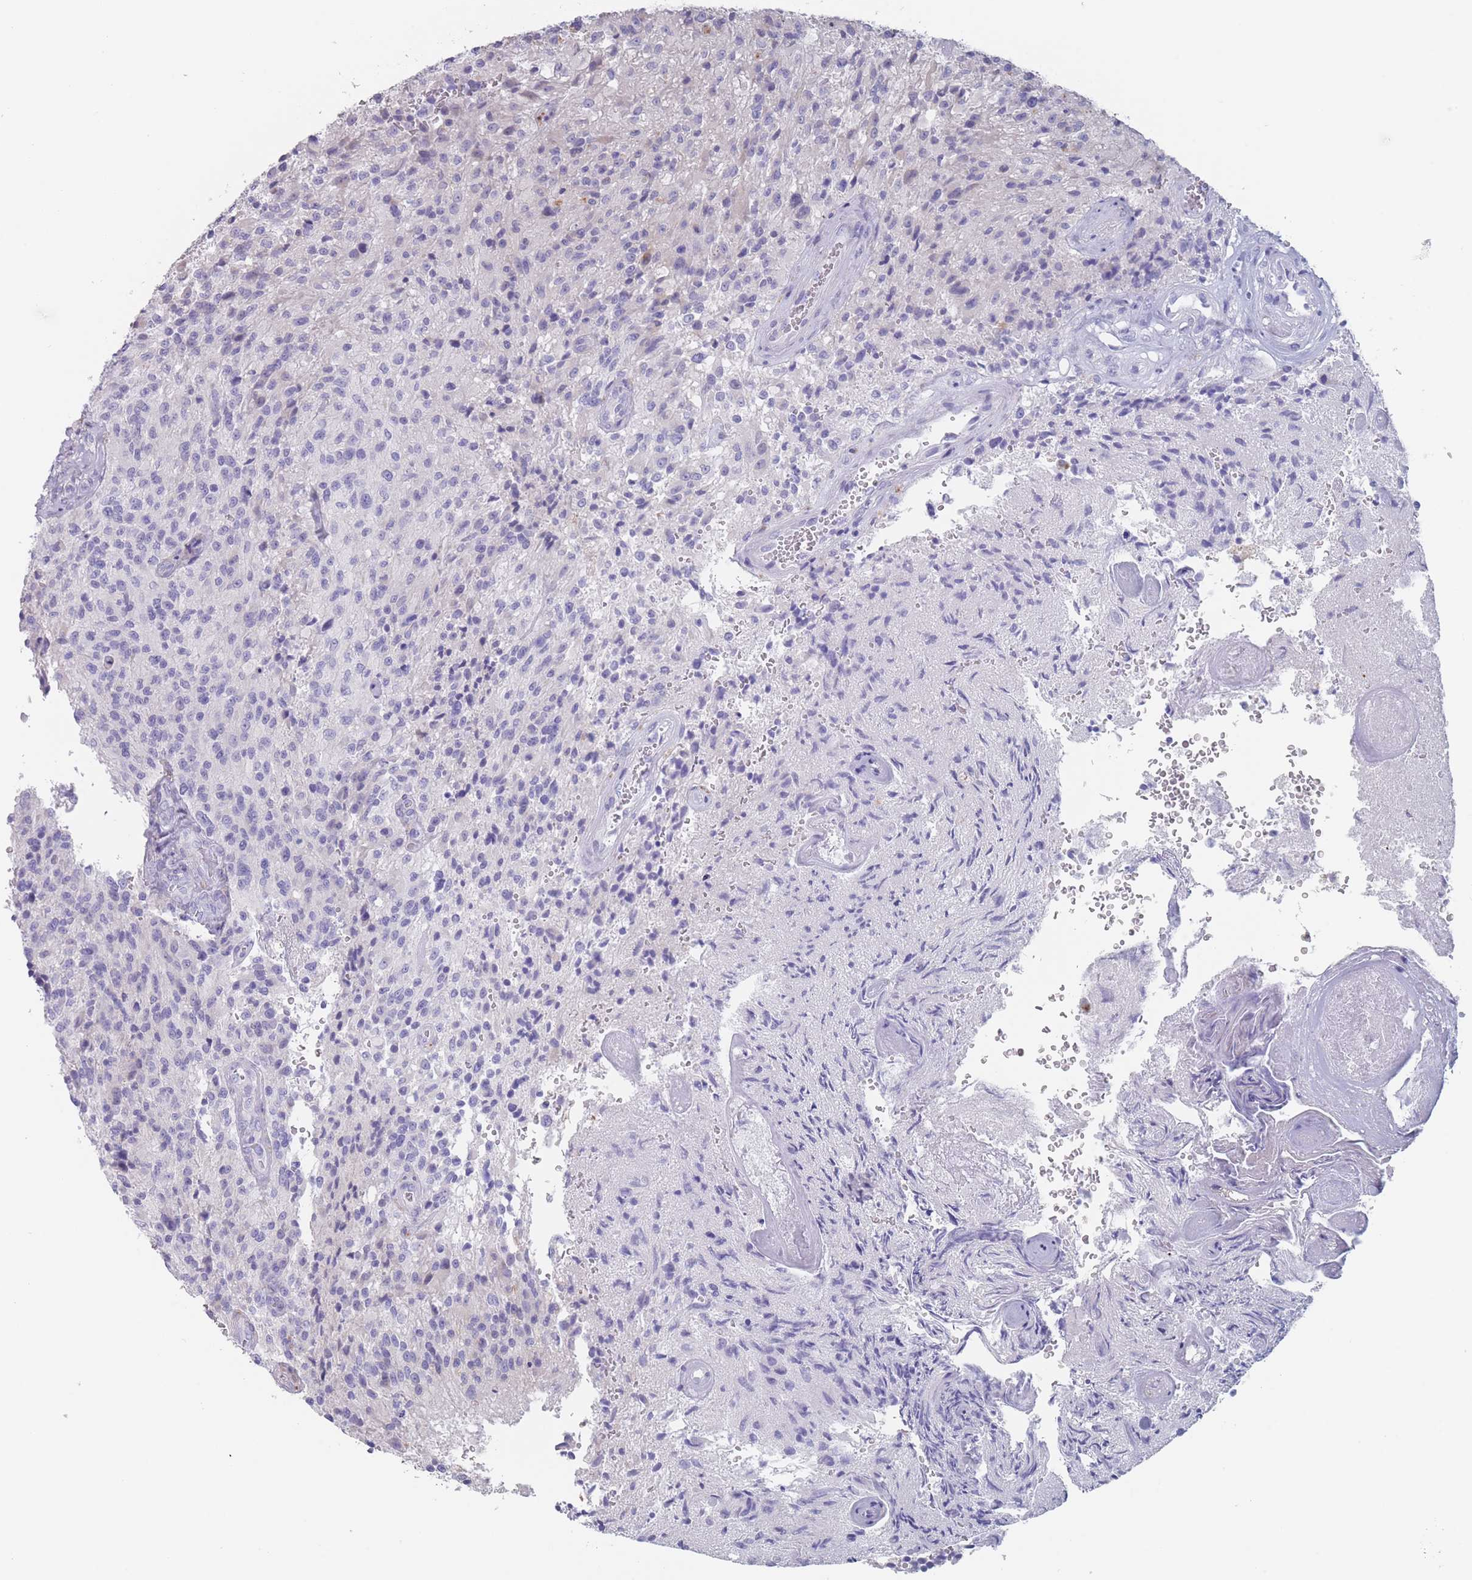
{"staining": {"intensity": "negative", "quantity": "none", "location": "none"}, "tissue": "glioma", "cell_type": "Tumor cells", "image_type": "cancer", "snomed": [{"axis": "morphology", "description": "Normal tissue, NOS"}, {"axis": "morphology", "description": "Glioma, malignant, High grade"}, {"axis": "topography", "description": "Cerebral cortex"}], "caption": "Protein analysis of glioma reveals no significant expression in tumor cells.", "gene": "CYP51A1", "patient": {"sex": "male", "age": 56}}